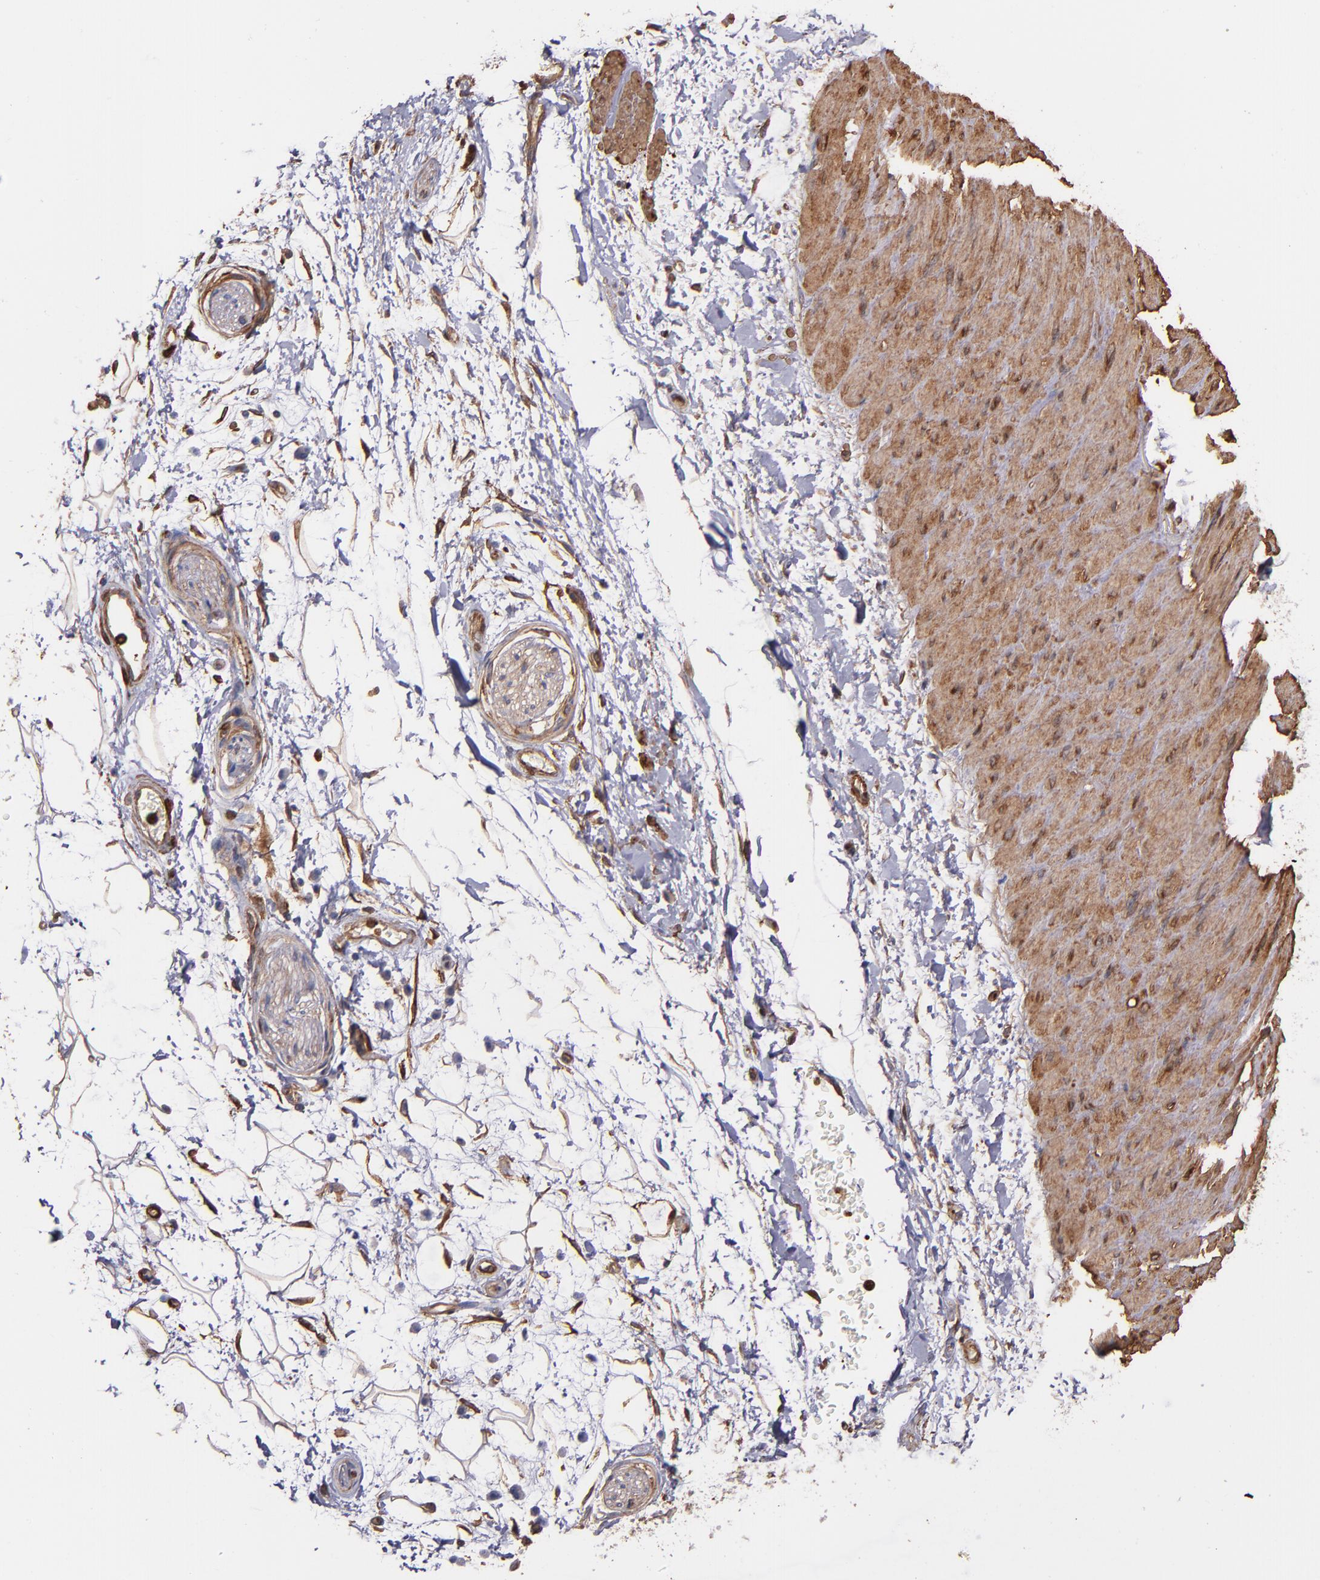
{"staining": {"intensity": "moderate", "quantity": ">75%", "location": "cytoplasmic/membranous"}, "tissue": "adipose tissue", "cell_type": "Adipocytes", "image_type": "normal", "snomed": [{"axis": "morphology", "description": "Normal tissue, NOS"}, {"axis": "topography", "description": "Soft tissue"}], "caption": "Immunohistochemistry image of benign adipose tissue: adipose tissue stained using IHC demonstrates medium levels of moderate protein expression localized specifically in the cytoplasmic/membranous of adipocytes, appearing as a cytoplasmic/membranous brown color.", "gene": "VCL", "patient": {"sex": "male", "age": 72}}